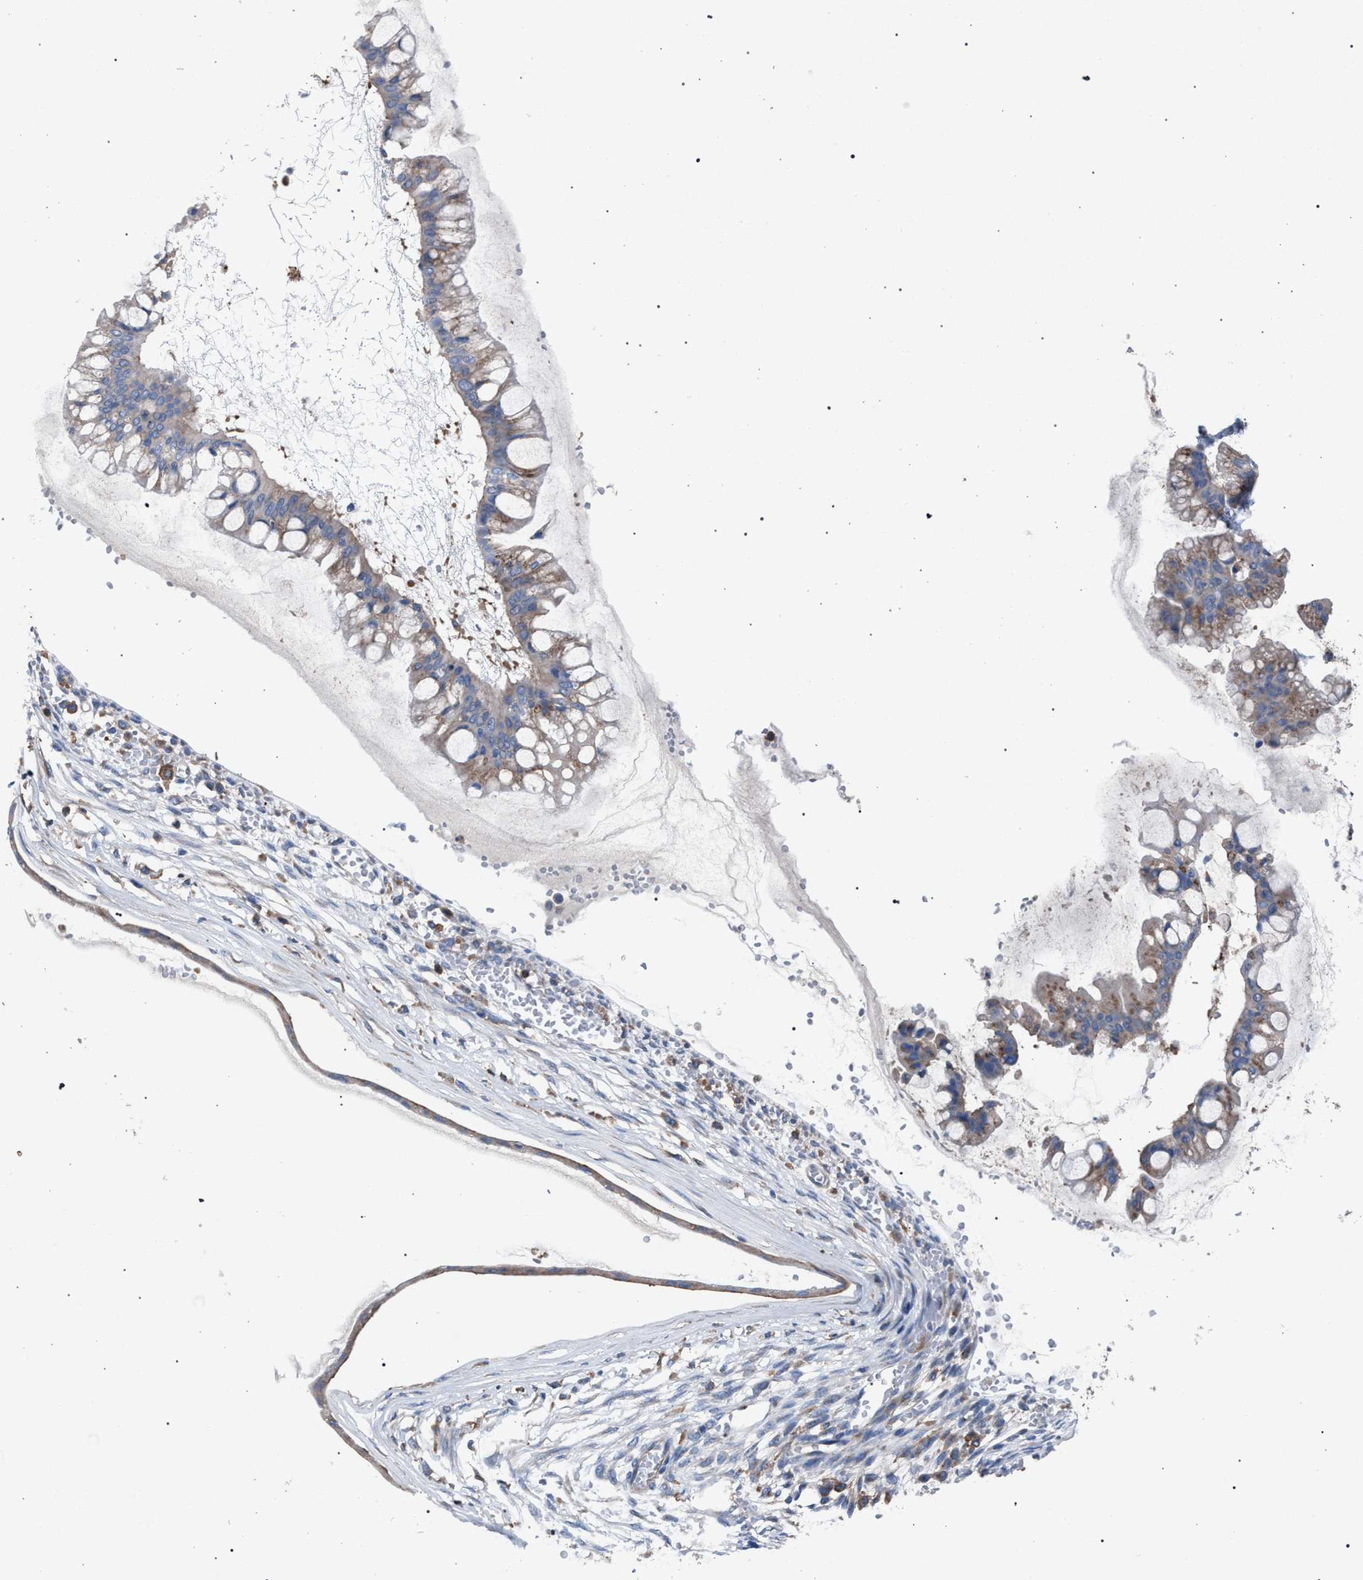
{"staining": {"intensity": "weak", "quantity": "25%-75%", "location": "cytoplasmic/membranous"}, "tissue": "ovarian cancer", "cell_type": "Tumor cells", "image_type": "cancer", "snomed": [{"axis": "morphology", "description": "Cystadenocarcinoma, mucinous, NOS"}, {"axis": "topography", "description": "Ovary"}], "caption": "Brown immunohistochemical staining in human ovarian cancer displays weak cytoplasmic/membranous staining in about 25%-75% of tumor cells.", "gene": "ATP6V0A1", "patient": {"sex": "female", "age": 73}}